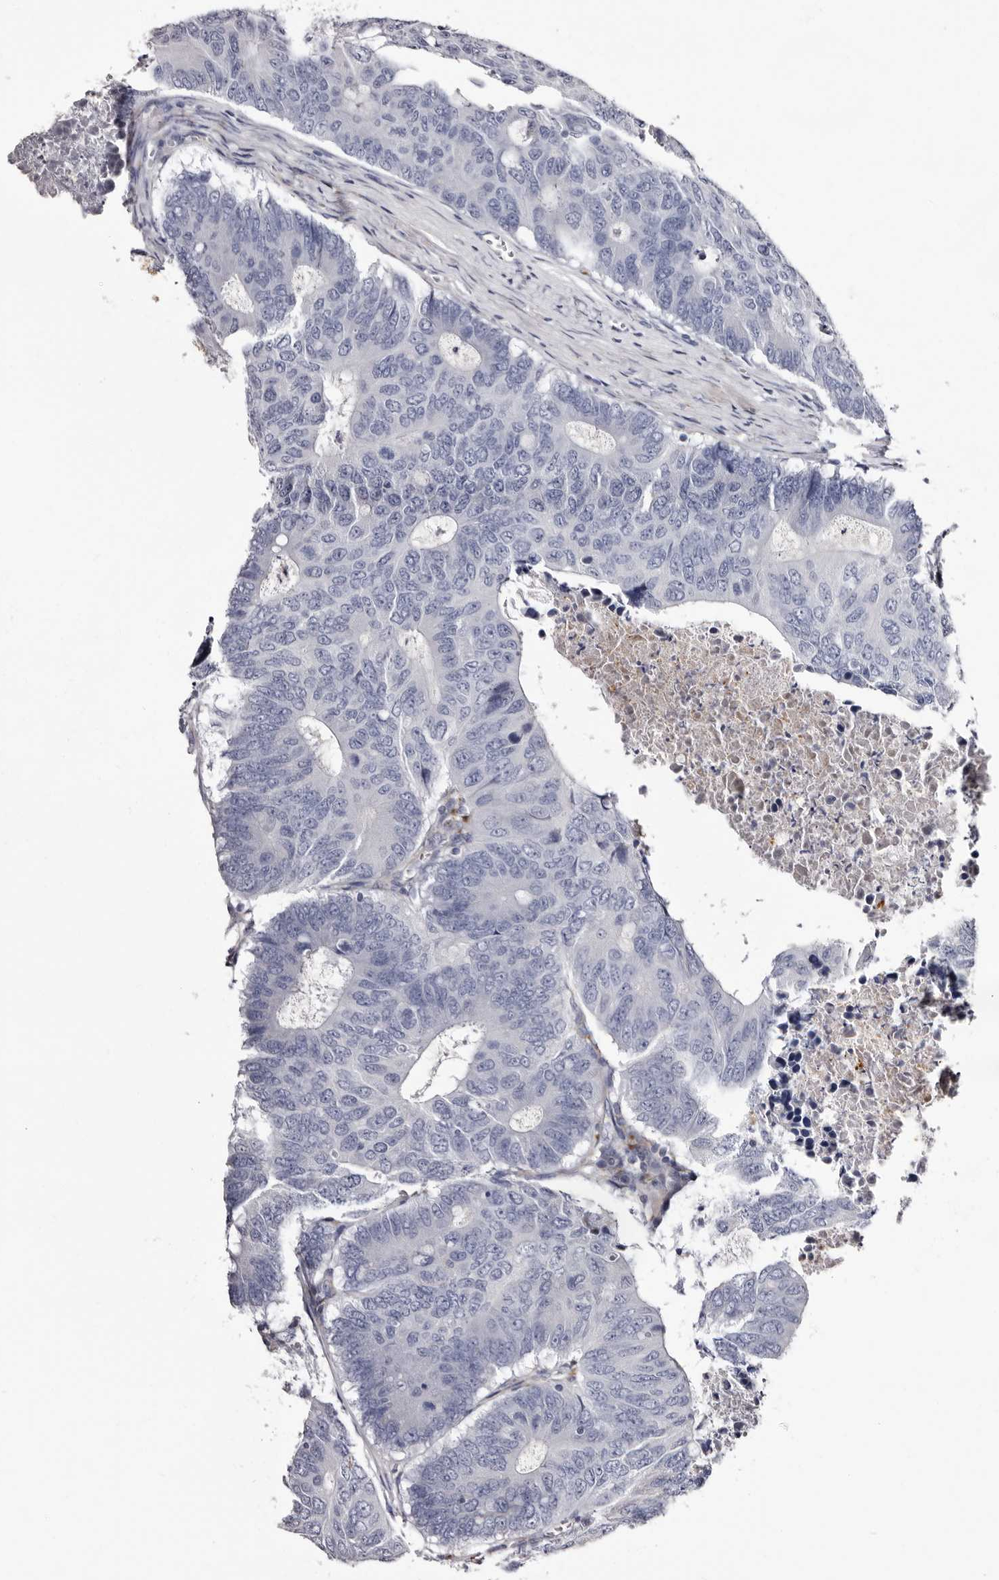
{"staining": {"intensity": "negative", "quantity": "none", "location": "none"}, "tissue": "colorectal cancer", "cell_type": "Tumor cells", "image_type": "cancer", "snomed": [{"axis": "morphology", "description": "Adenocarcinoma, NOS"}, {"axis": "topography", "description": "Colon"}], "caption": "Immunohistochemistry (IHC) of human adenocarcinoma (colorectal) exhibits no staining in tumor cells.", "gene": "AUNIP", "patient": {"sex": "male", "age": 87}}